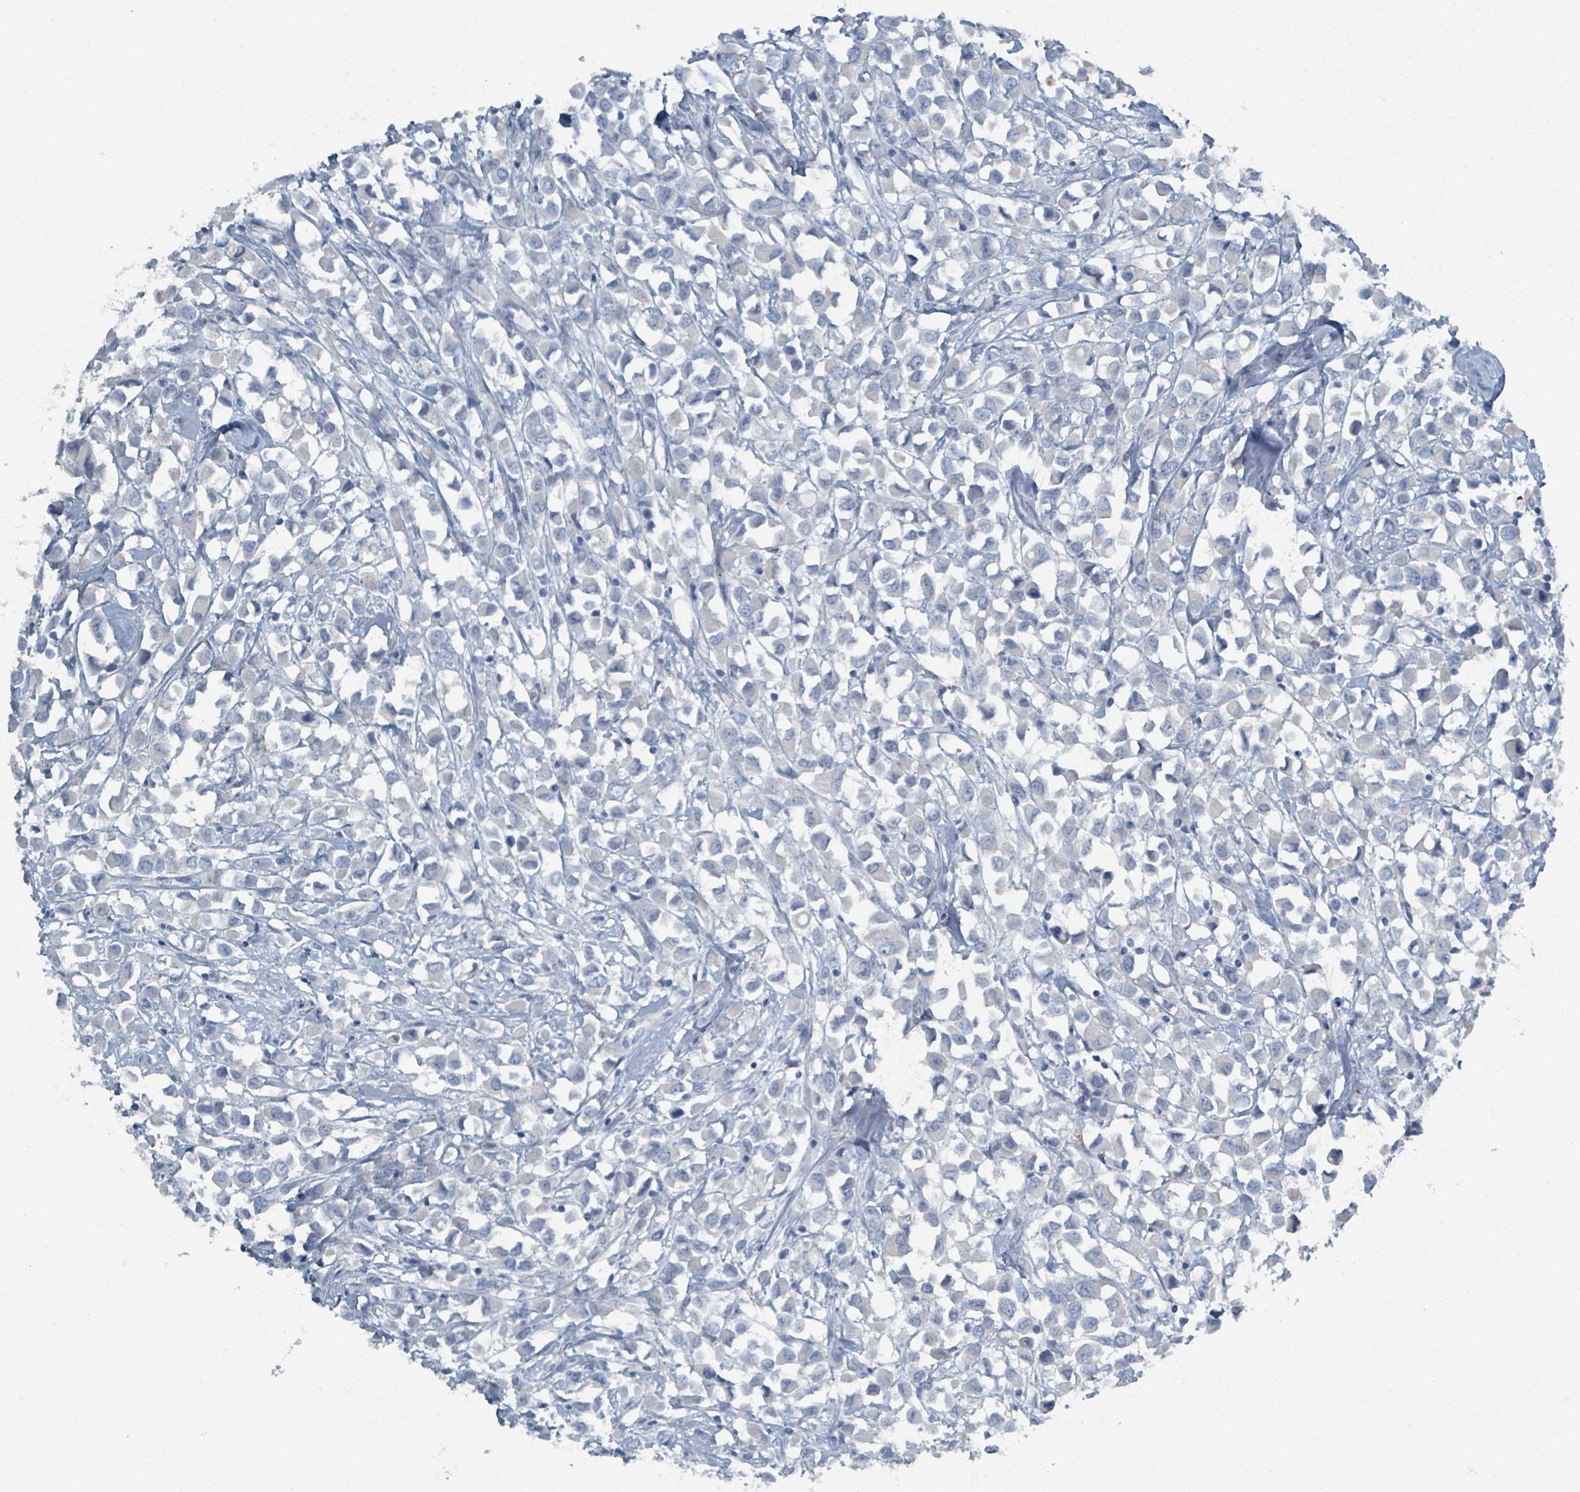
{"staining": {"intensity": "negative", "quantity": "none", "location": "none"}, "tissue": "breast cancer", "cell_type": "Tumor cells", "image_type": "cancer", "snomed": [{"axis": "morphology", "description": "Duct carcinoma"}, {"axis": "topography", "description": "Breast"}], "caption": "Human breast cancer (intraductal carcinoma) stained for a protein using IHC displays no positivity in tumor cells.", "gene": "GAMT", "patient": {"sex": "female", "age": 61}}